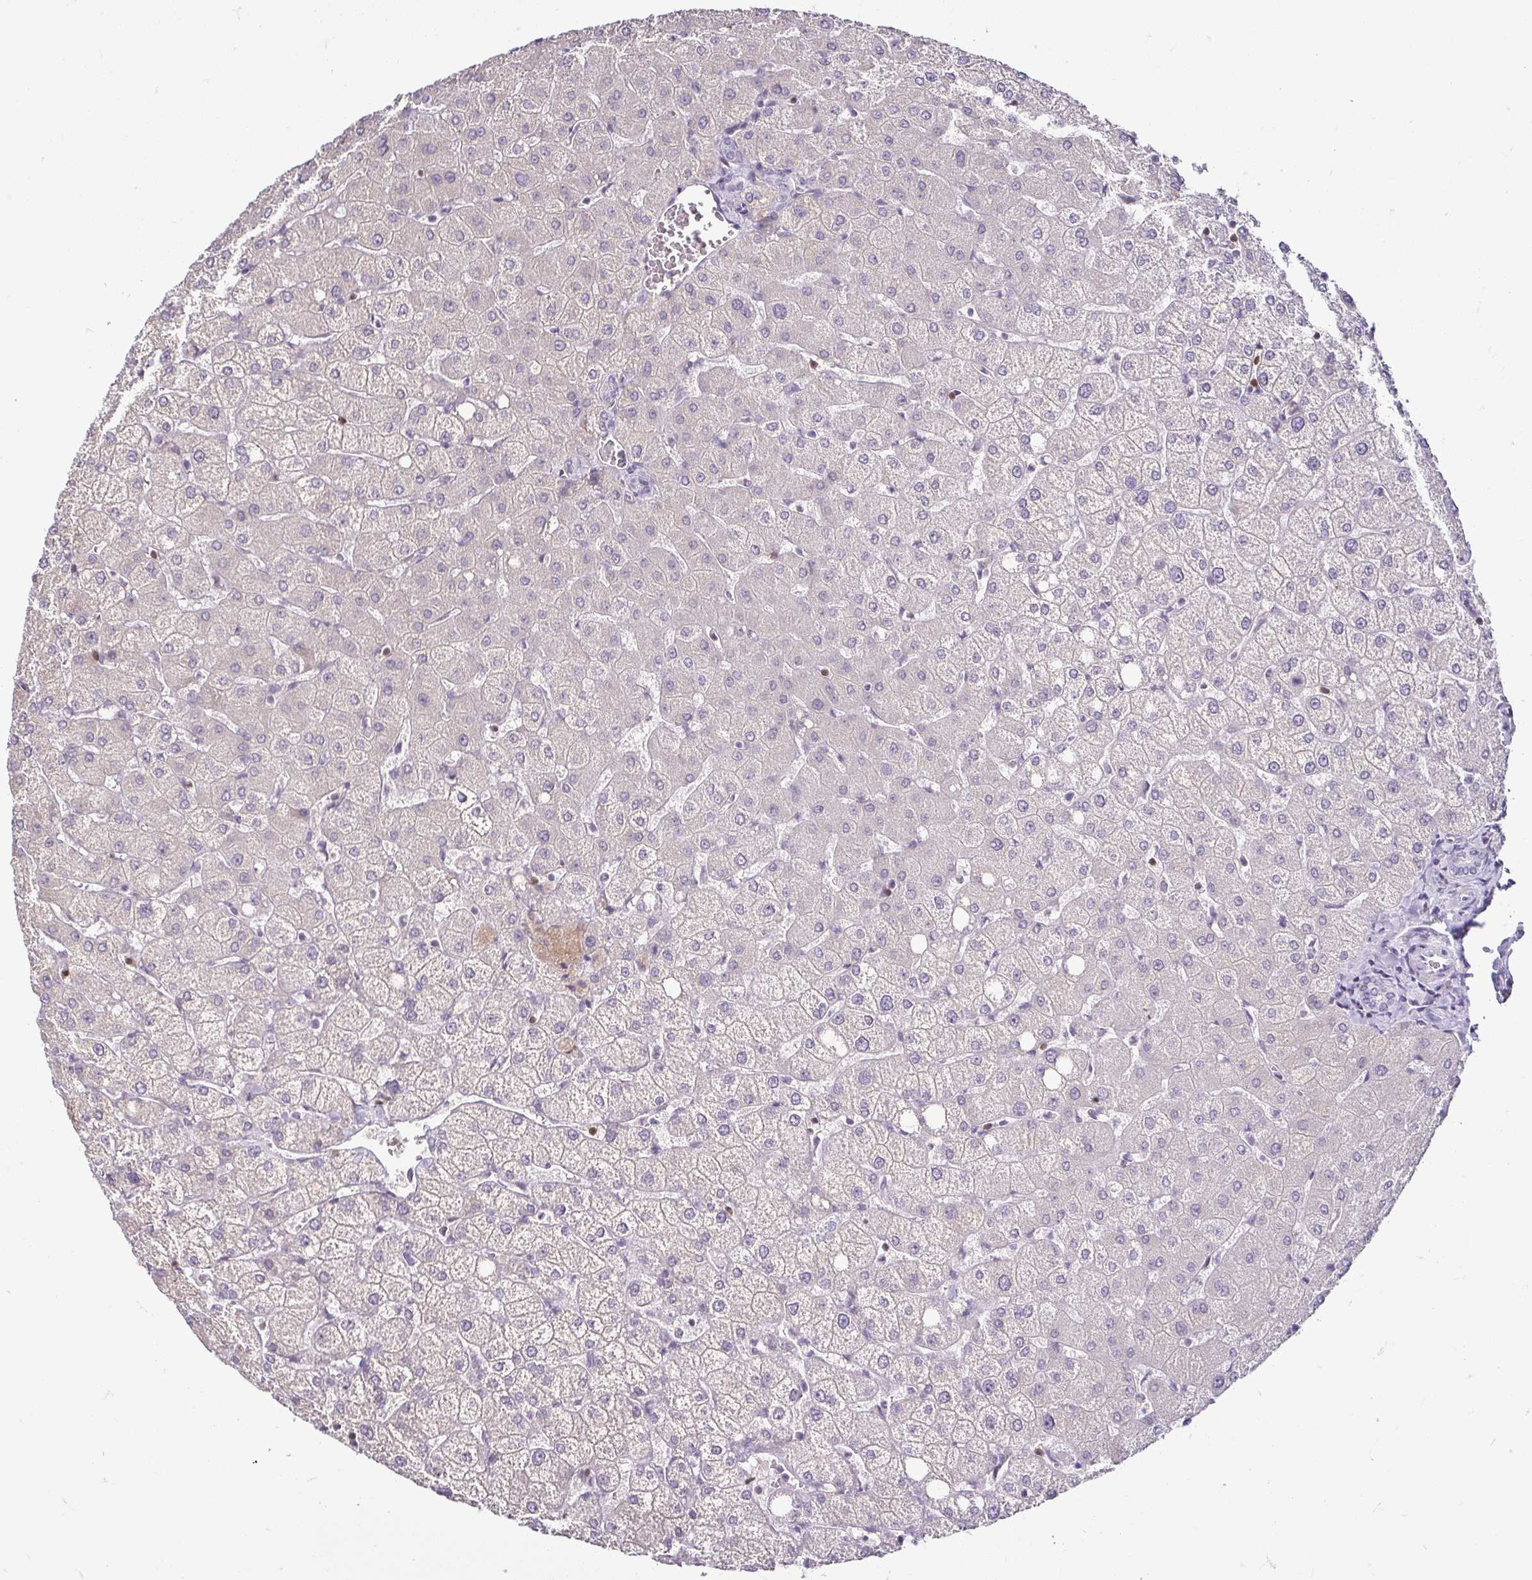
{"staining": {"intensity": "negative", "quantity": "none", "location": "none"}, "tissue": "liver", "cell_type": "Cholangiocytes", "image_type": "normal", "snomed": [{"axis": "morphology", "description": "Normal tissue, NOS"}, {"axis": "topography", "description": "Liver"}], "caption": "Protein analysis of benign liver exhibits no significant expression in cholangiocytes. (Stains: DAB (3,3'-diaminobenzidine) IHC with hematoxylin counter stain, Microscopy: brightfield microscopy at high magnification).", "gene": "HOPX", "patient": {"sex": "female", "age": 54}}